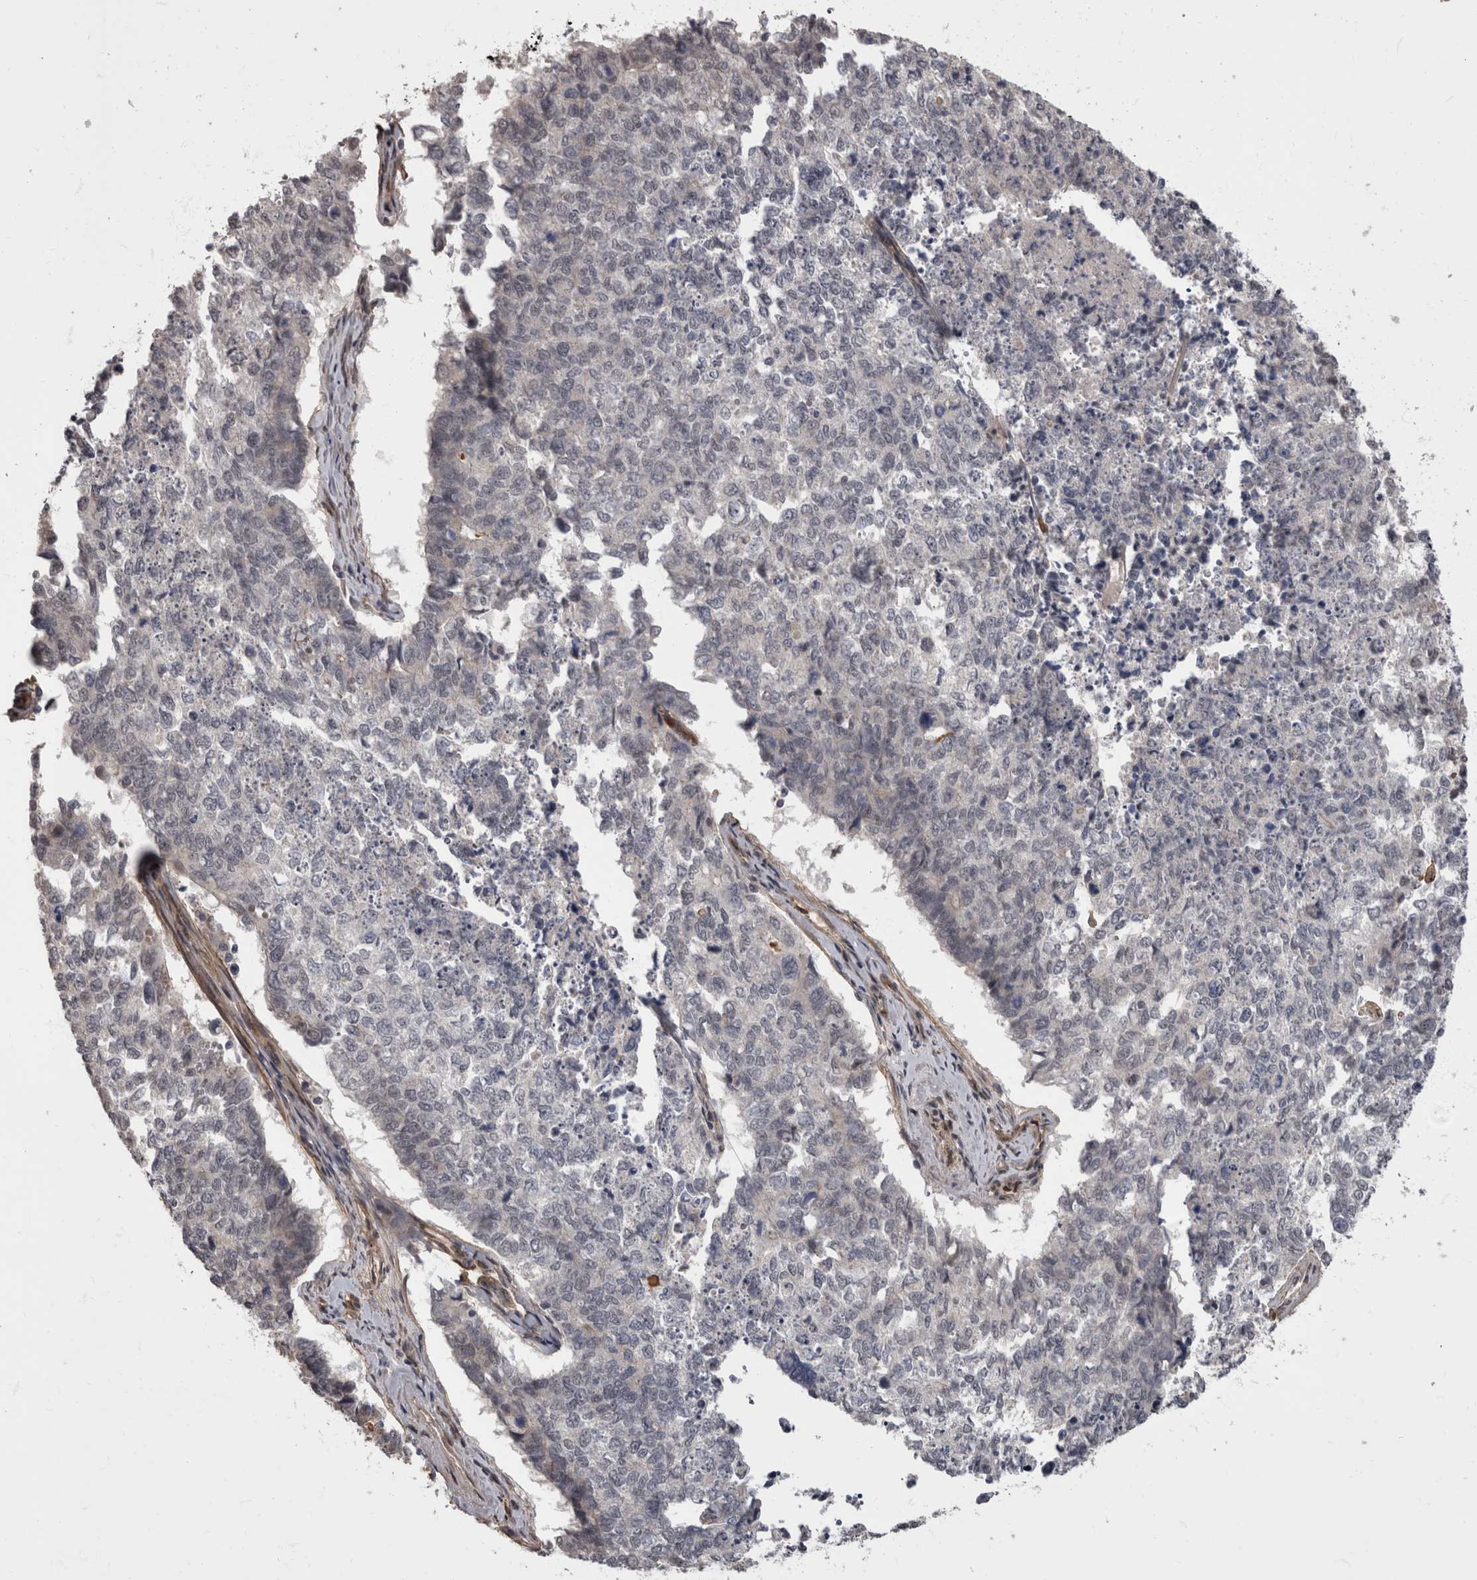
{"staining": {"intensity": "negative", "quantity": "none", "location": "none"}, "tissue": "cervical cancer", "cell_type": "Tumor cells", "image_type": "cancer", "snomed": [{"axis": "morphology", "description": "Squamous cell carcinoma, NOS"}, {"axis": "topography", "description": "Cervix"}], "caption": "A histopathology image of human squamous cell carcinoma (cervical) is negative for staining in tumor cells.", "gene": "AKT3", "patient": {"sex": "female", "age": 63}}